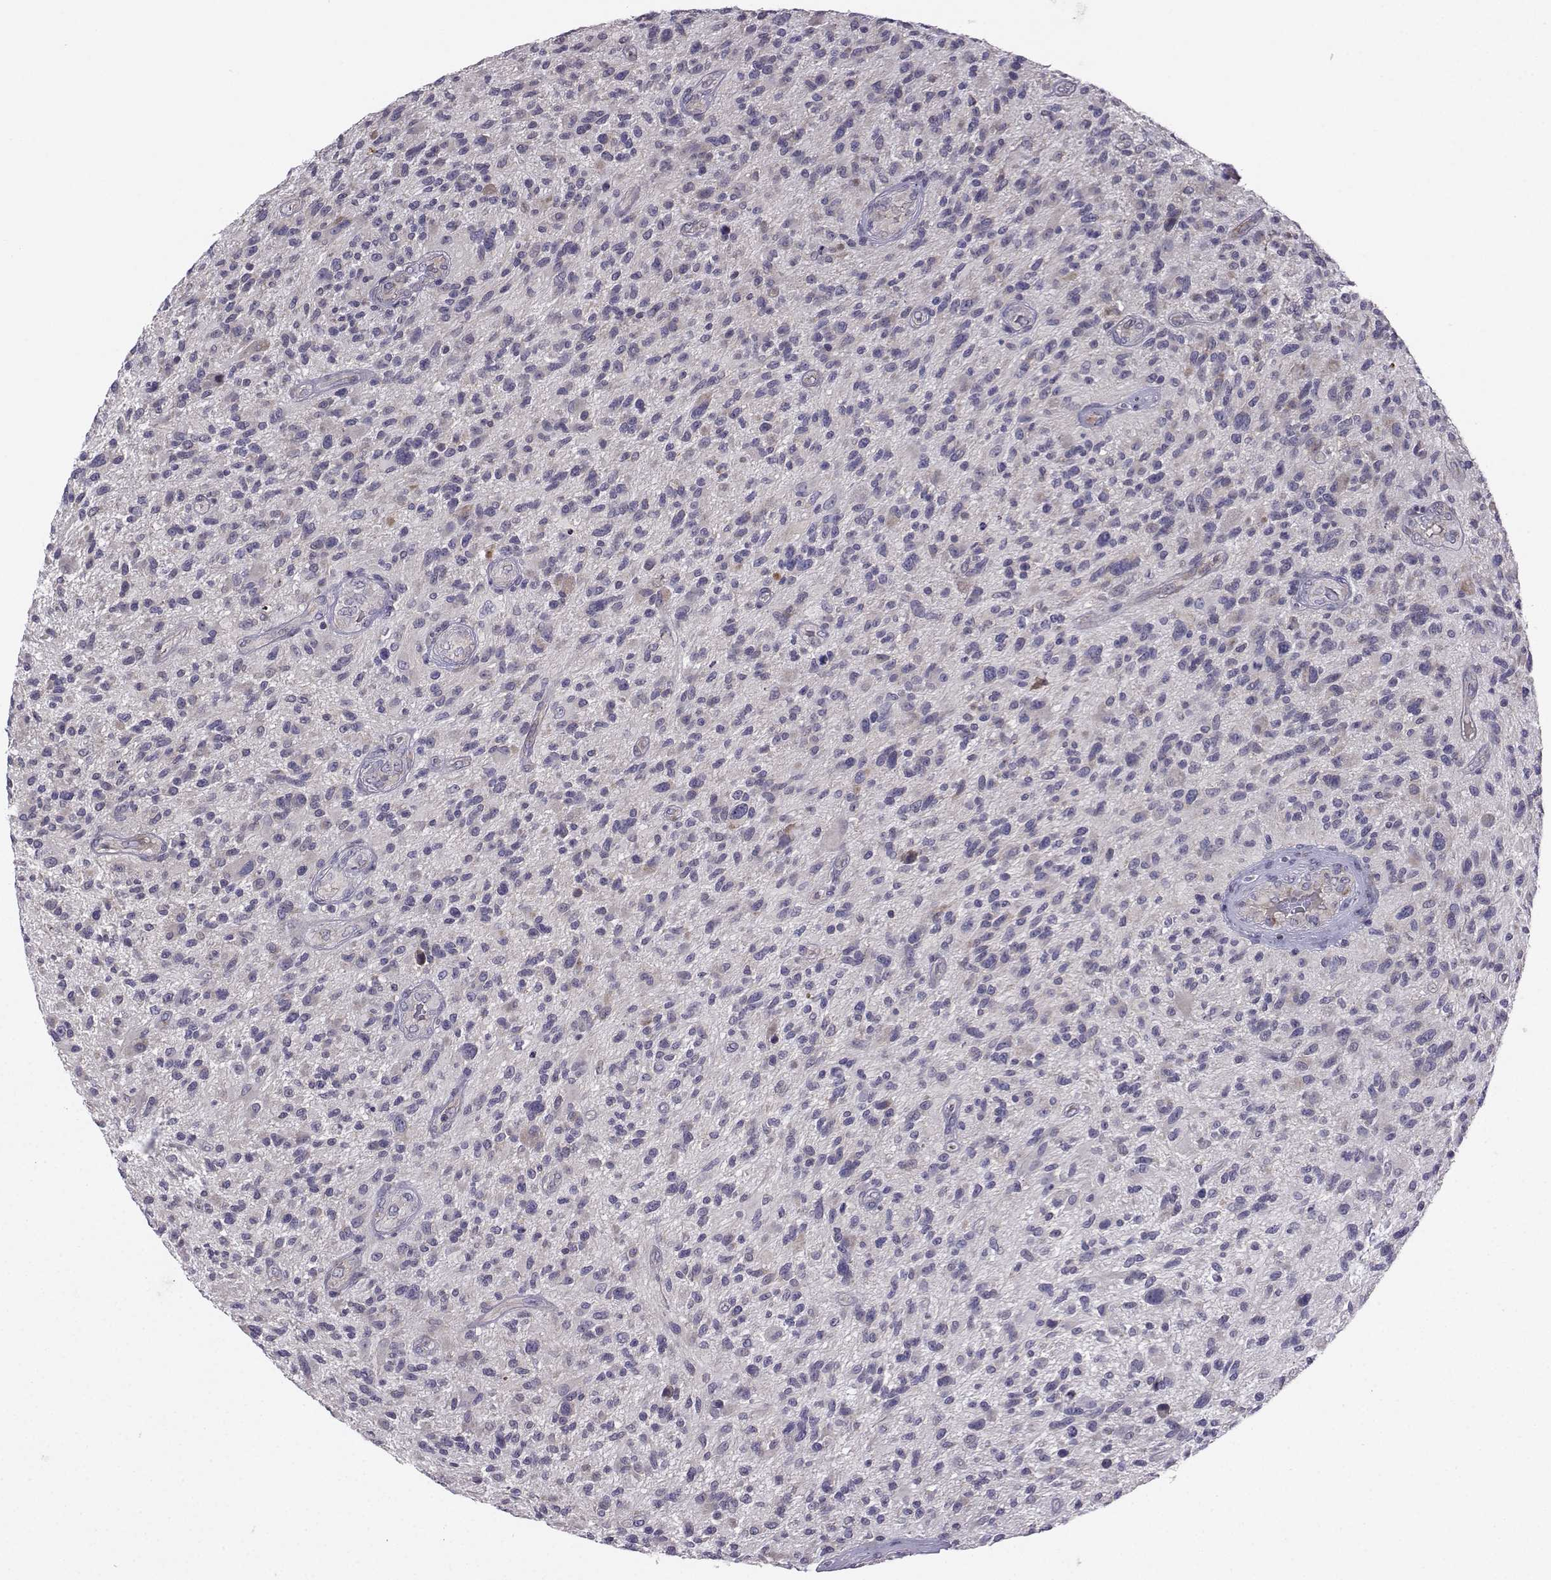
{"staining": {"intensity": "negative", "quantity": "none", "location": "none"}, "tissue": "glioma", "cell_type": "Tumor cells", "image_type": "cancer", "snomed": [{"axis": "morphology", "description": "Glioma, malignant, High grade"}, {"axis": "topography", "description": "Brain"}], "caption": "Tumor cells show no significant protein expression in glioma.", "gene": "STXBP5", "patient": {"sex": "male", "age": 47}}